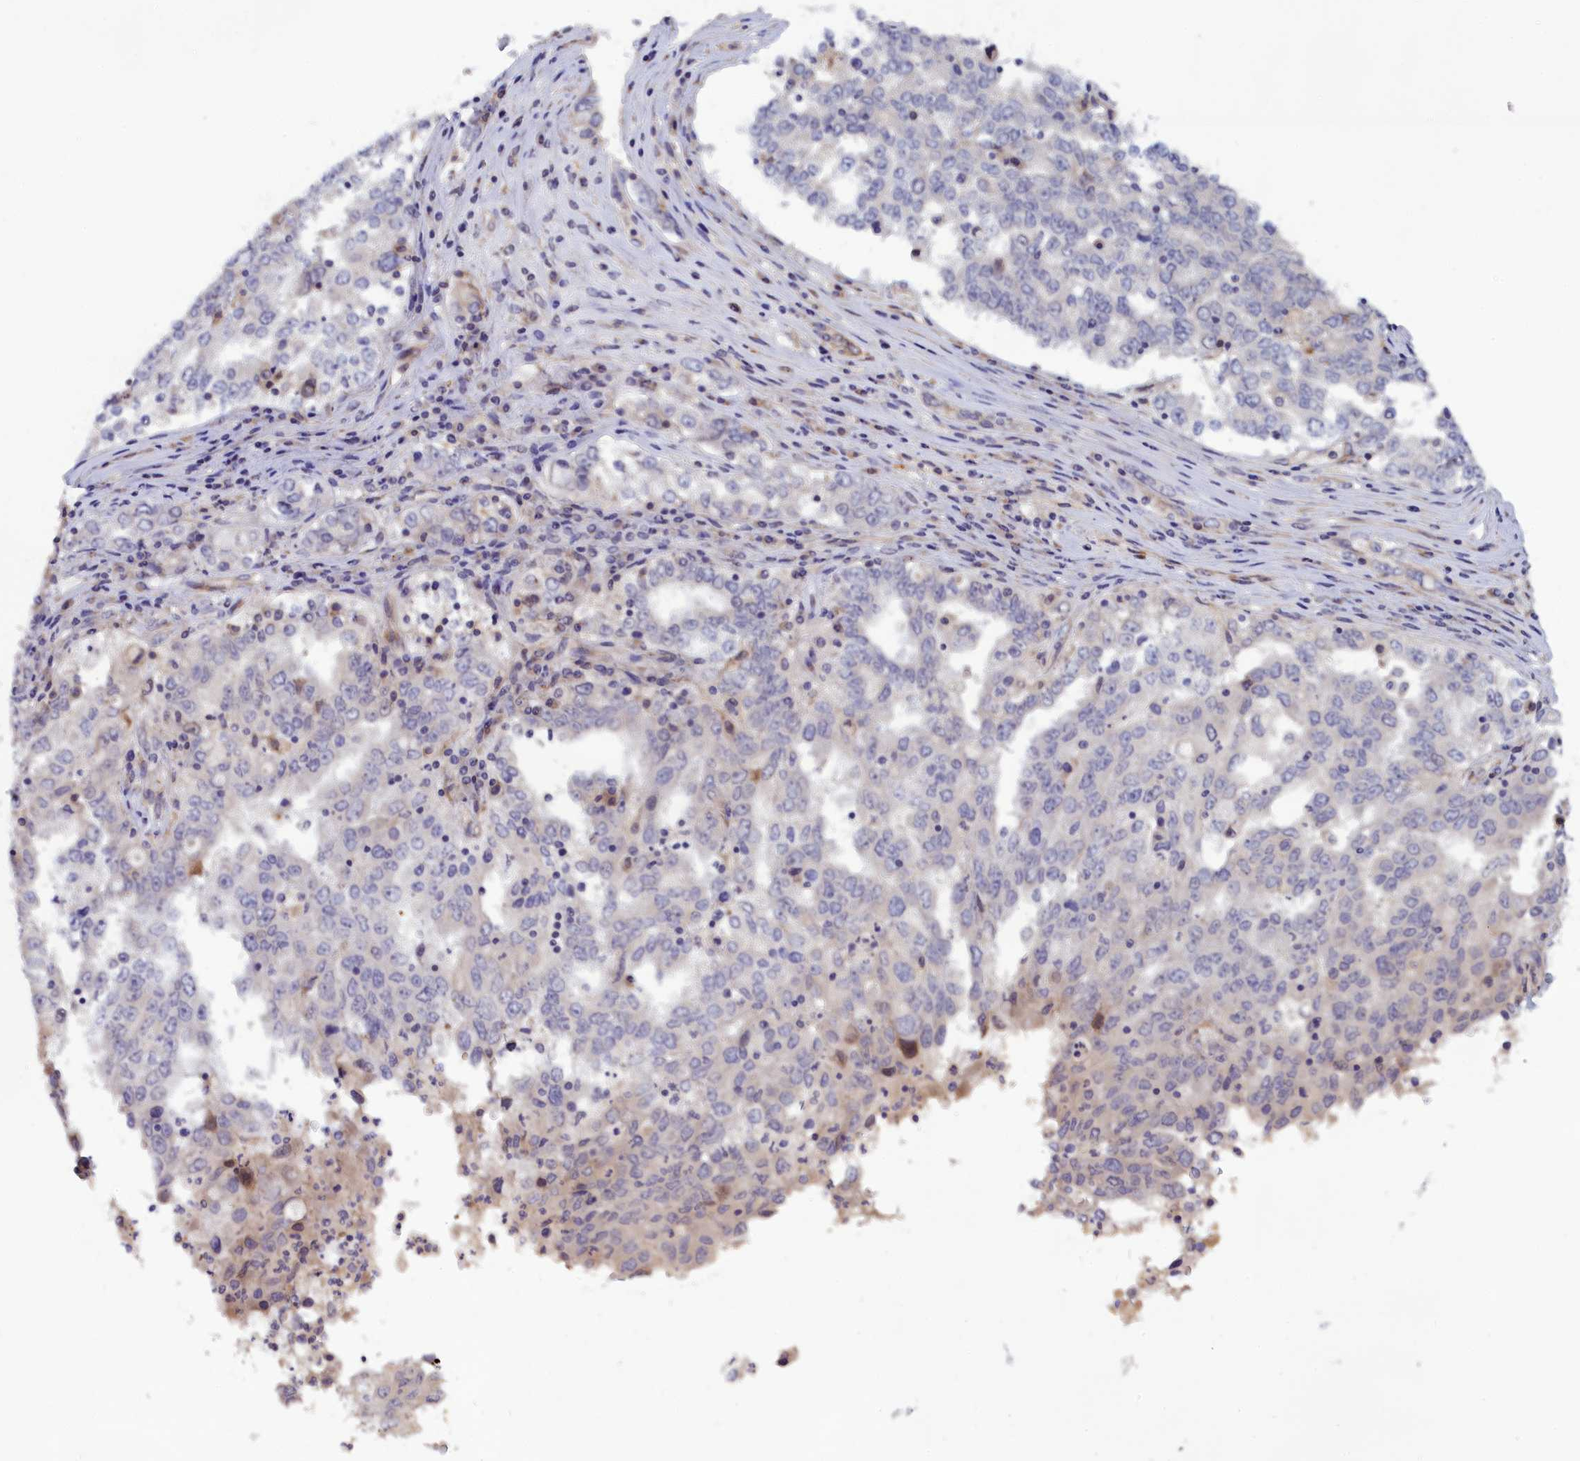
{"staining": {"intensity": "negative", "quantity": "none", "location": "none"}, "tissue": "ovarian cancer", "cell_type": "Tumor cells", "image_type": "cancer", "snomed": [{"axis": "morphology", "description": "Carcinoma, endometroid"}, {"axis": "topography", "description": "Ovary"}], "caption": "This is a histopathology image of IHC staining of ovarian cancer, which shows no positivity in tumor cells.", "gene": "IGFALS", "patient": {"sex": "female", "age": 62}}